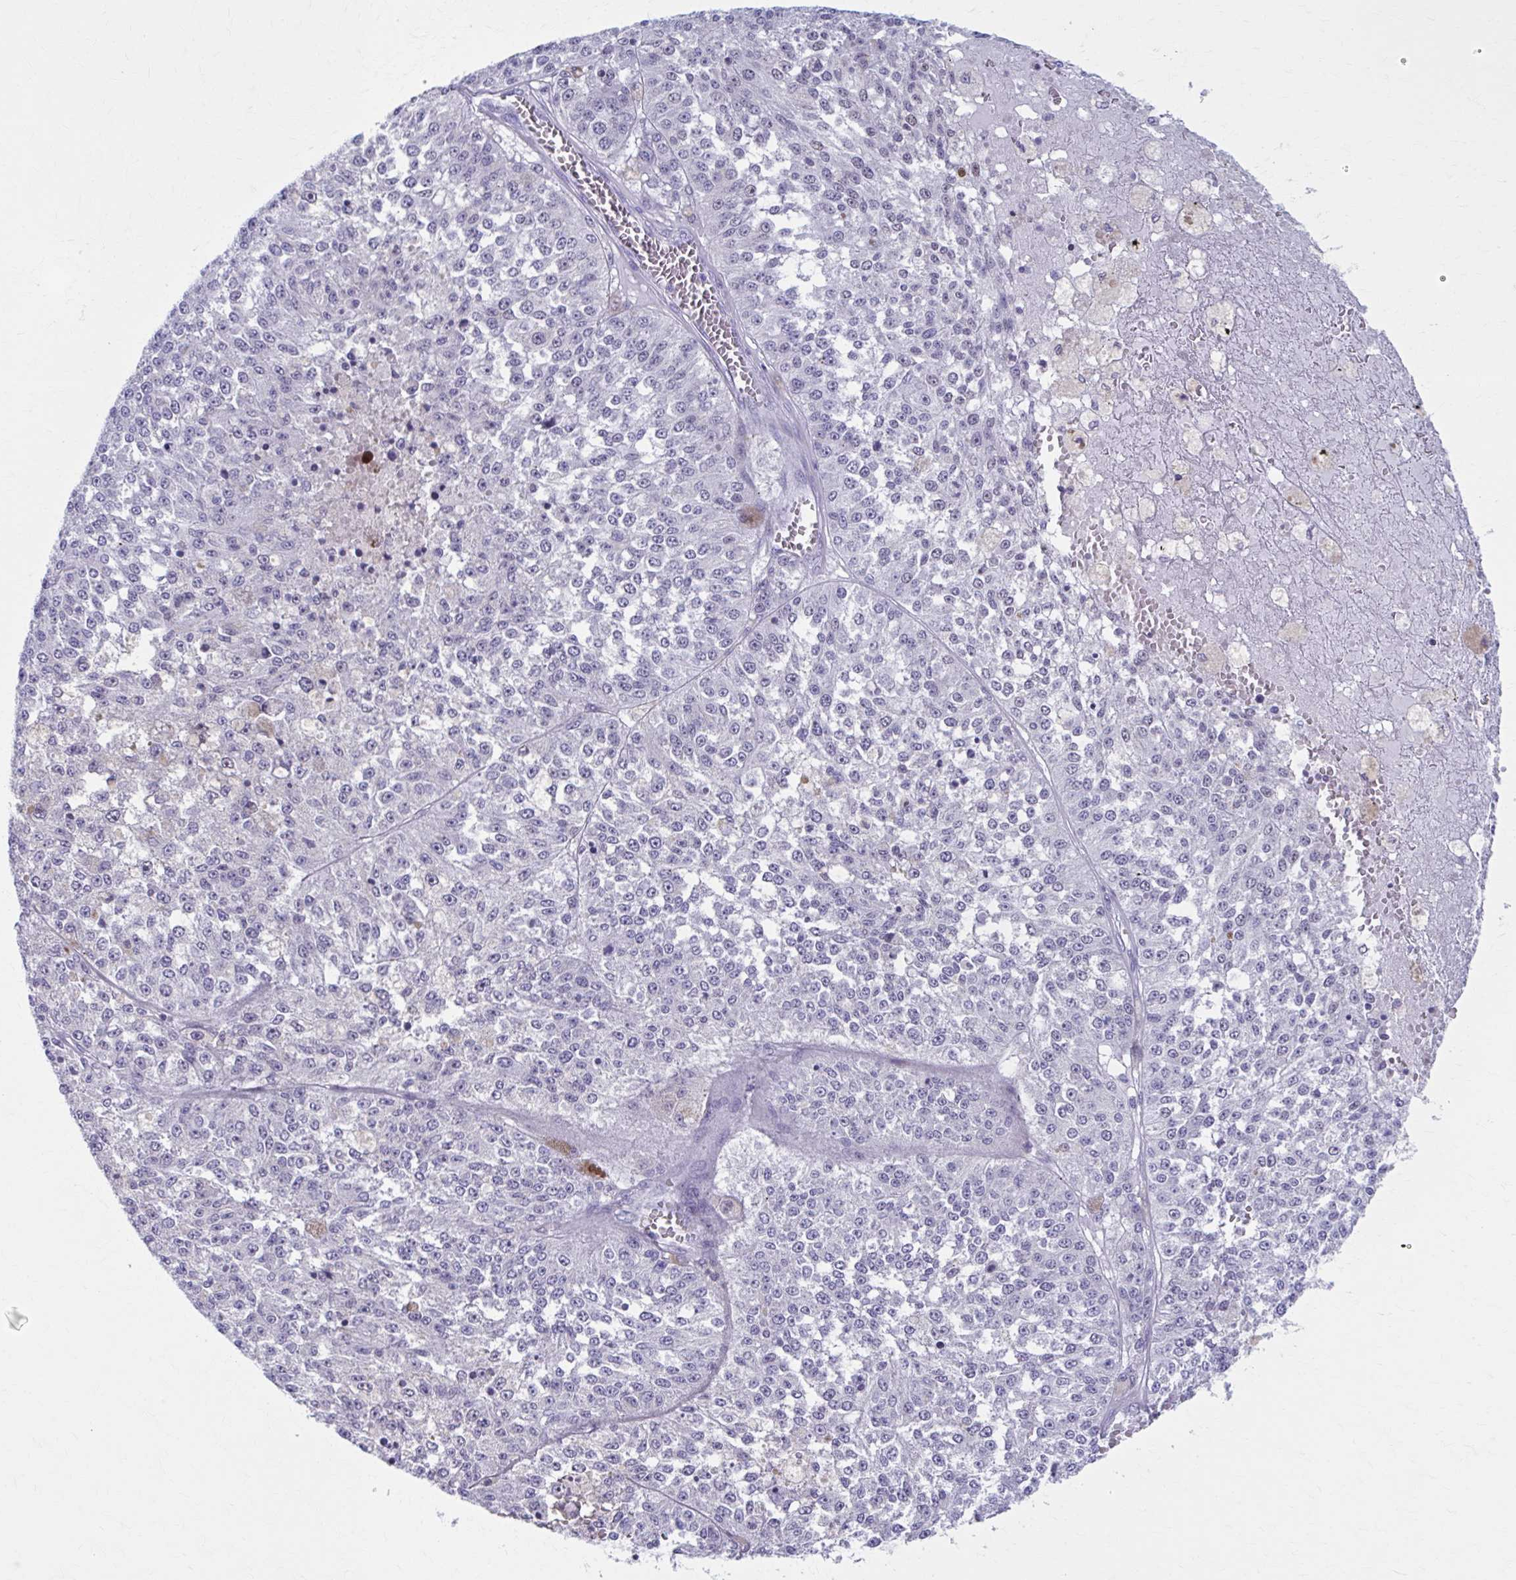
{"staining": {"intensity": "negative", "quantity": "none", "location": "none"}, "tissue": "melanoma", "cell_type": "Tumor cells", "image_type": "cancer", "snomed": [{"axis": "morphology", "description": "Malignant melanoma, Metastatic site"}, {"axis": "topography", "description": "Lymph node"}], "caption": "DAB immunohistochemical staining of human melanoma shows no significant staining in tumor cells.", "gene": "CCDC105", "patient": {"sex": "female", "age": 64}}